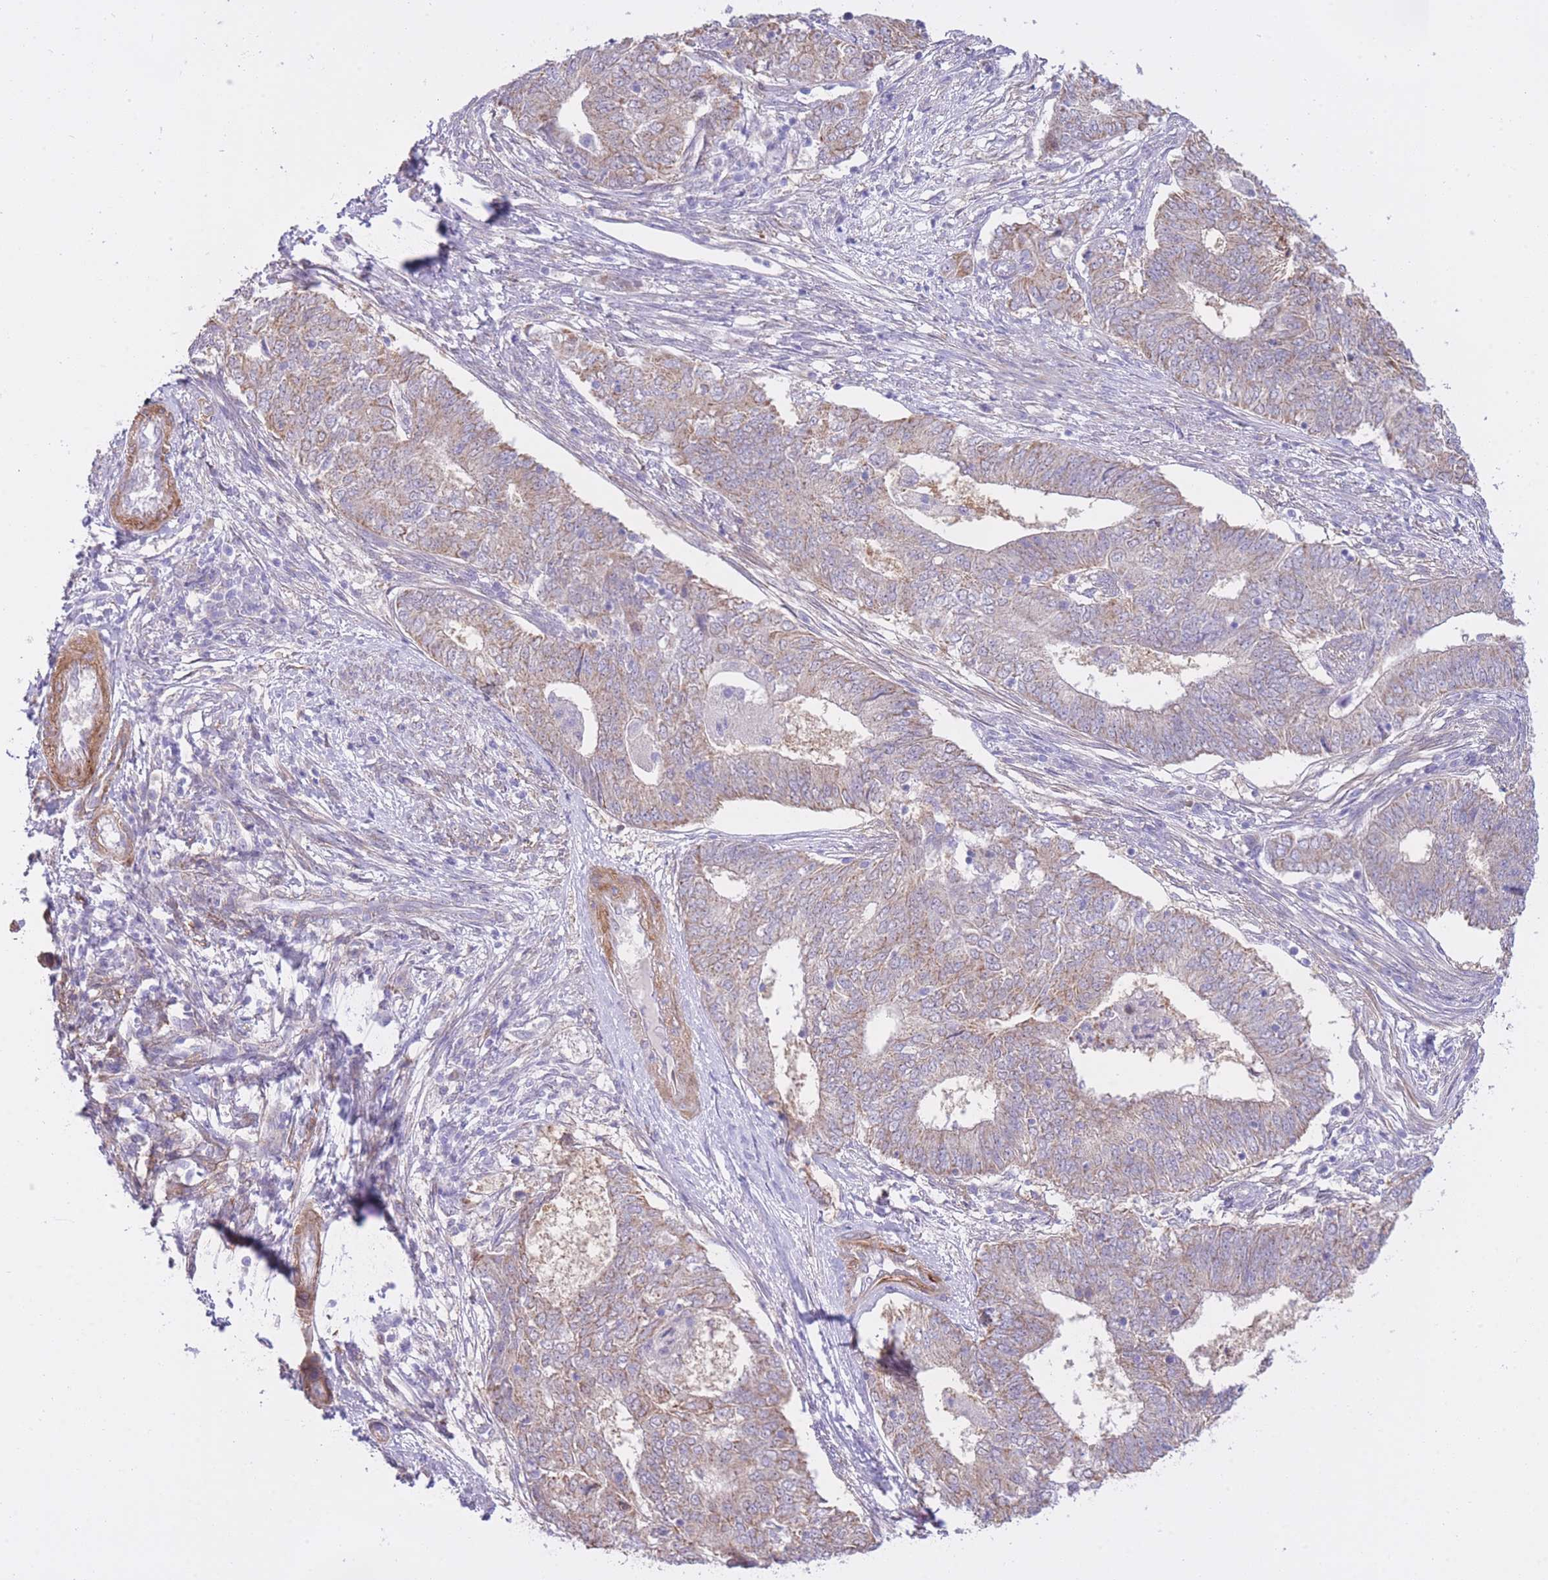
{"staining": {"intensity": "weak", "quantity": "25%-75%", "location": "cytoplasmic/membranous"}, "tissue": "endometrial cancer", "cell_type": "Tumor cells", "image_type": "cancer", "snomed": [{"axis": "morphology", "description": "Adenocarcinoma, NOS"}, {"axis": "topography", "description": "Endometrium"}], "caption": "Endometrial adenocarcinoma was stained to show a protein in brown. There is low levels of weak cytoplasmic/membranous expression in approximately 25%-75% of tumor cells. (DAB (3,3'-diaminobenzidine) = brown stain, brightfield microscopy at high magnification).", "gene": "PGM1", "patient": {"sex": "female", "age": 62}}